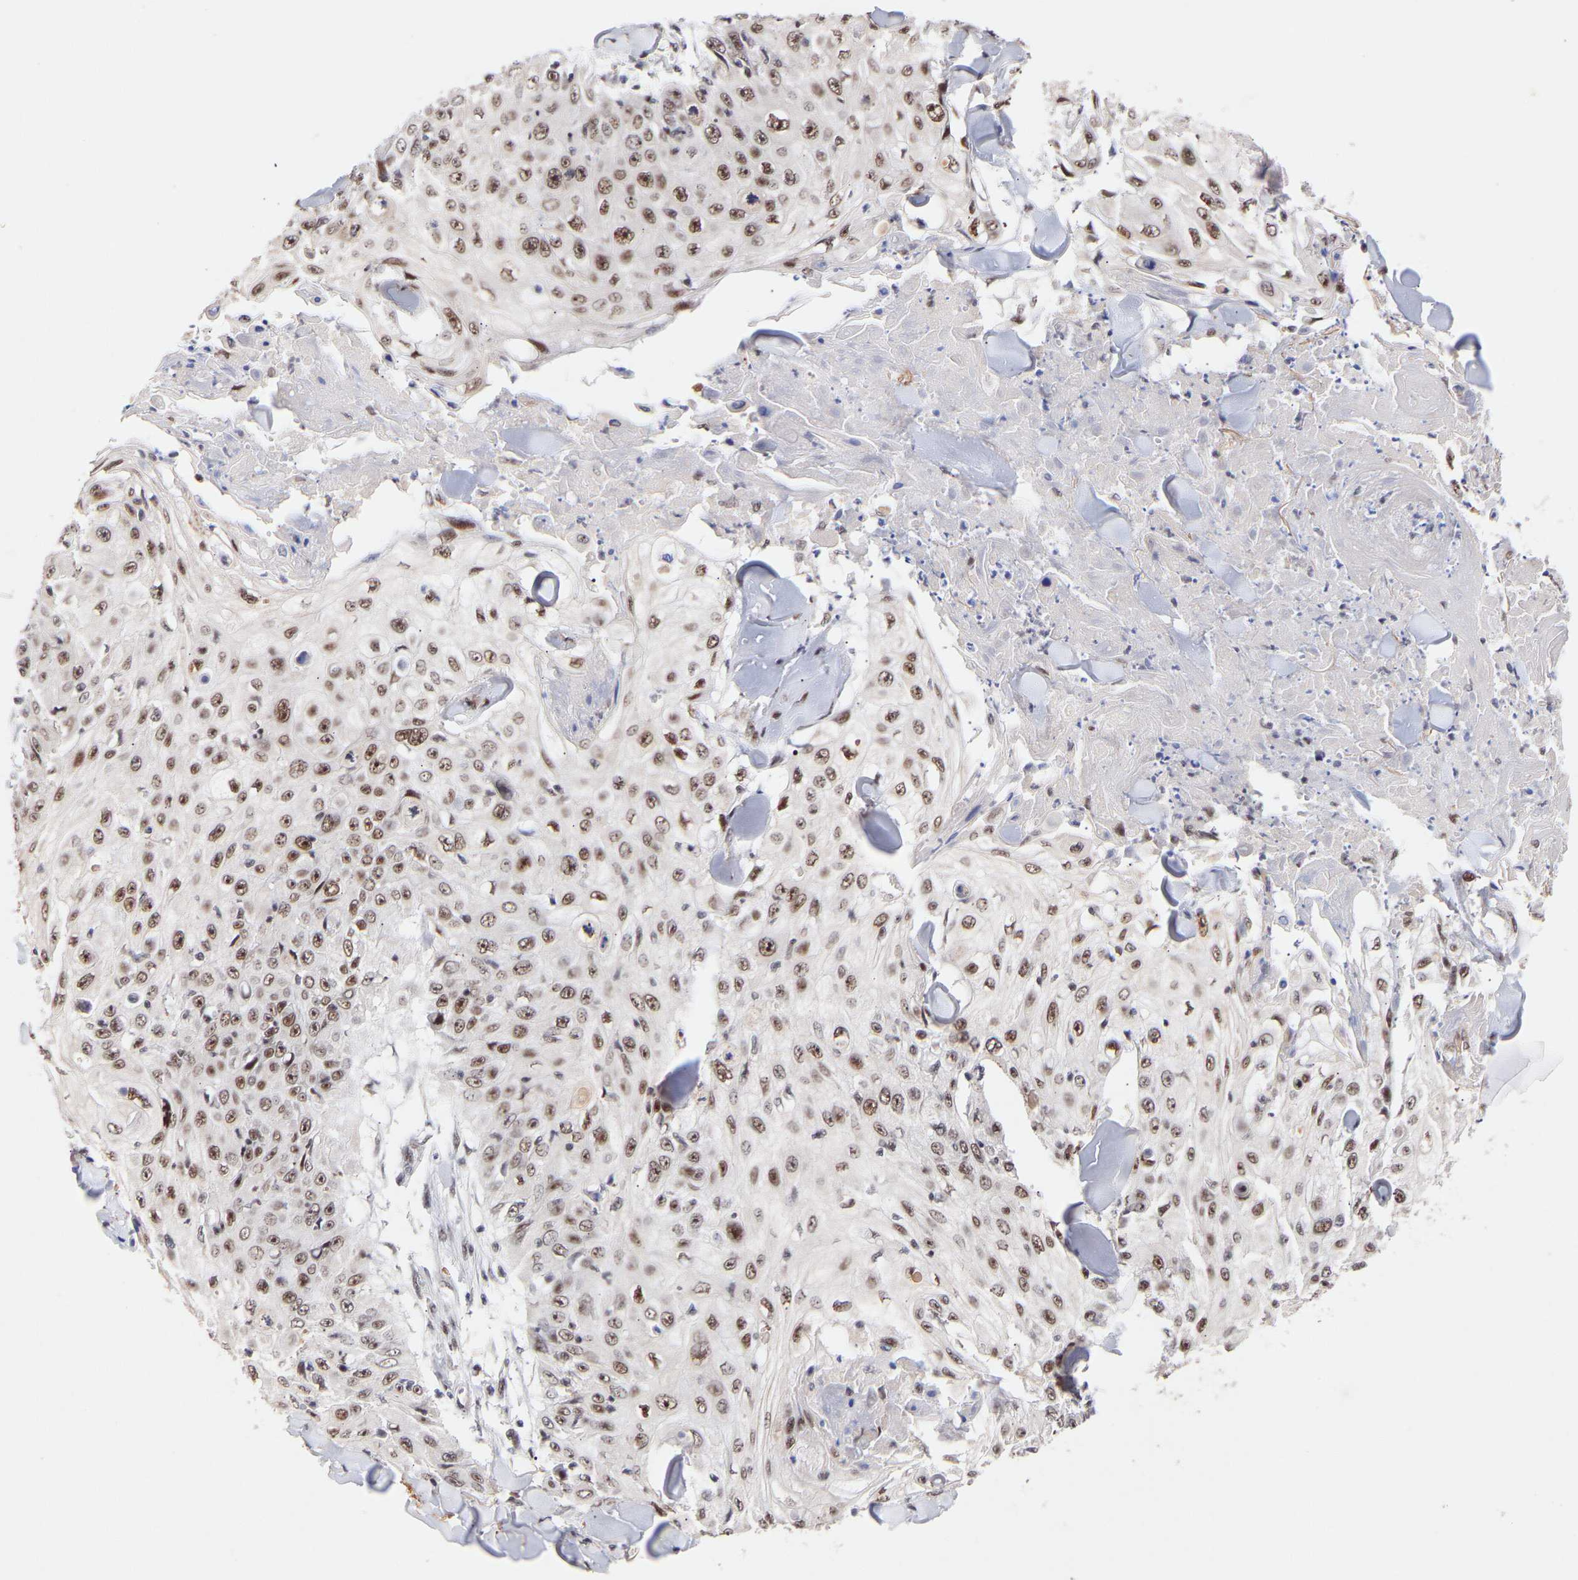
{"staining": {"intensity": "moderate", "quantity": ">75%", "location": "nuclear"}, "tissue": "skin cancer", "cell_type": "Tumor cells", "image_type": "cancer", "snomed": [{"axis": "morphology", "description": "Squamous cell carcinoma, NOS"}, {"axis": "topography", "description": "Skin"}], "caption": "IHC image of neoplastic tissue: skin cancer stained using immunohistochemistry shows medium levels of moderate protein expression localized specifically in the nuclear of tumor cells, appearing as a nuclear brown color.", "gene": "RBM15", "patient": {"sex": "male", "age": 86}}